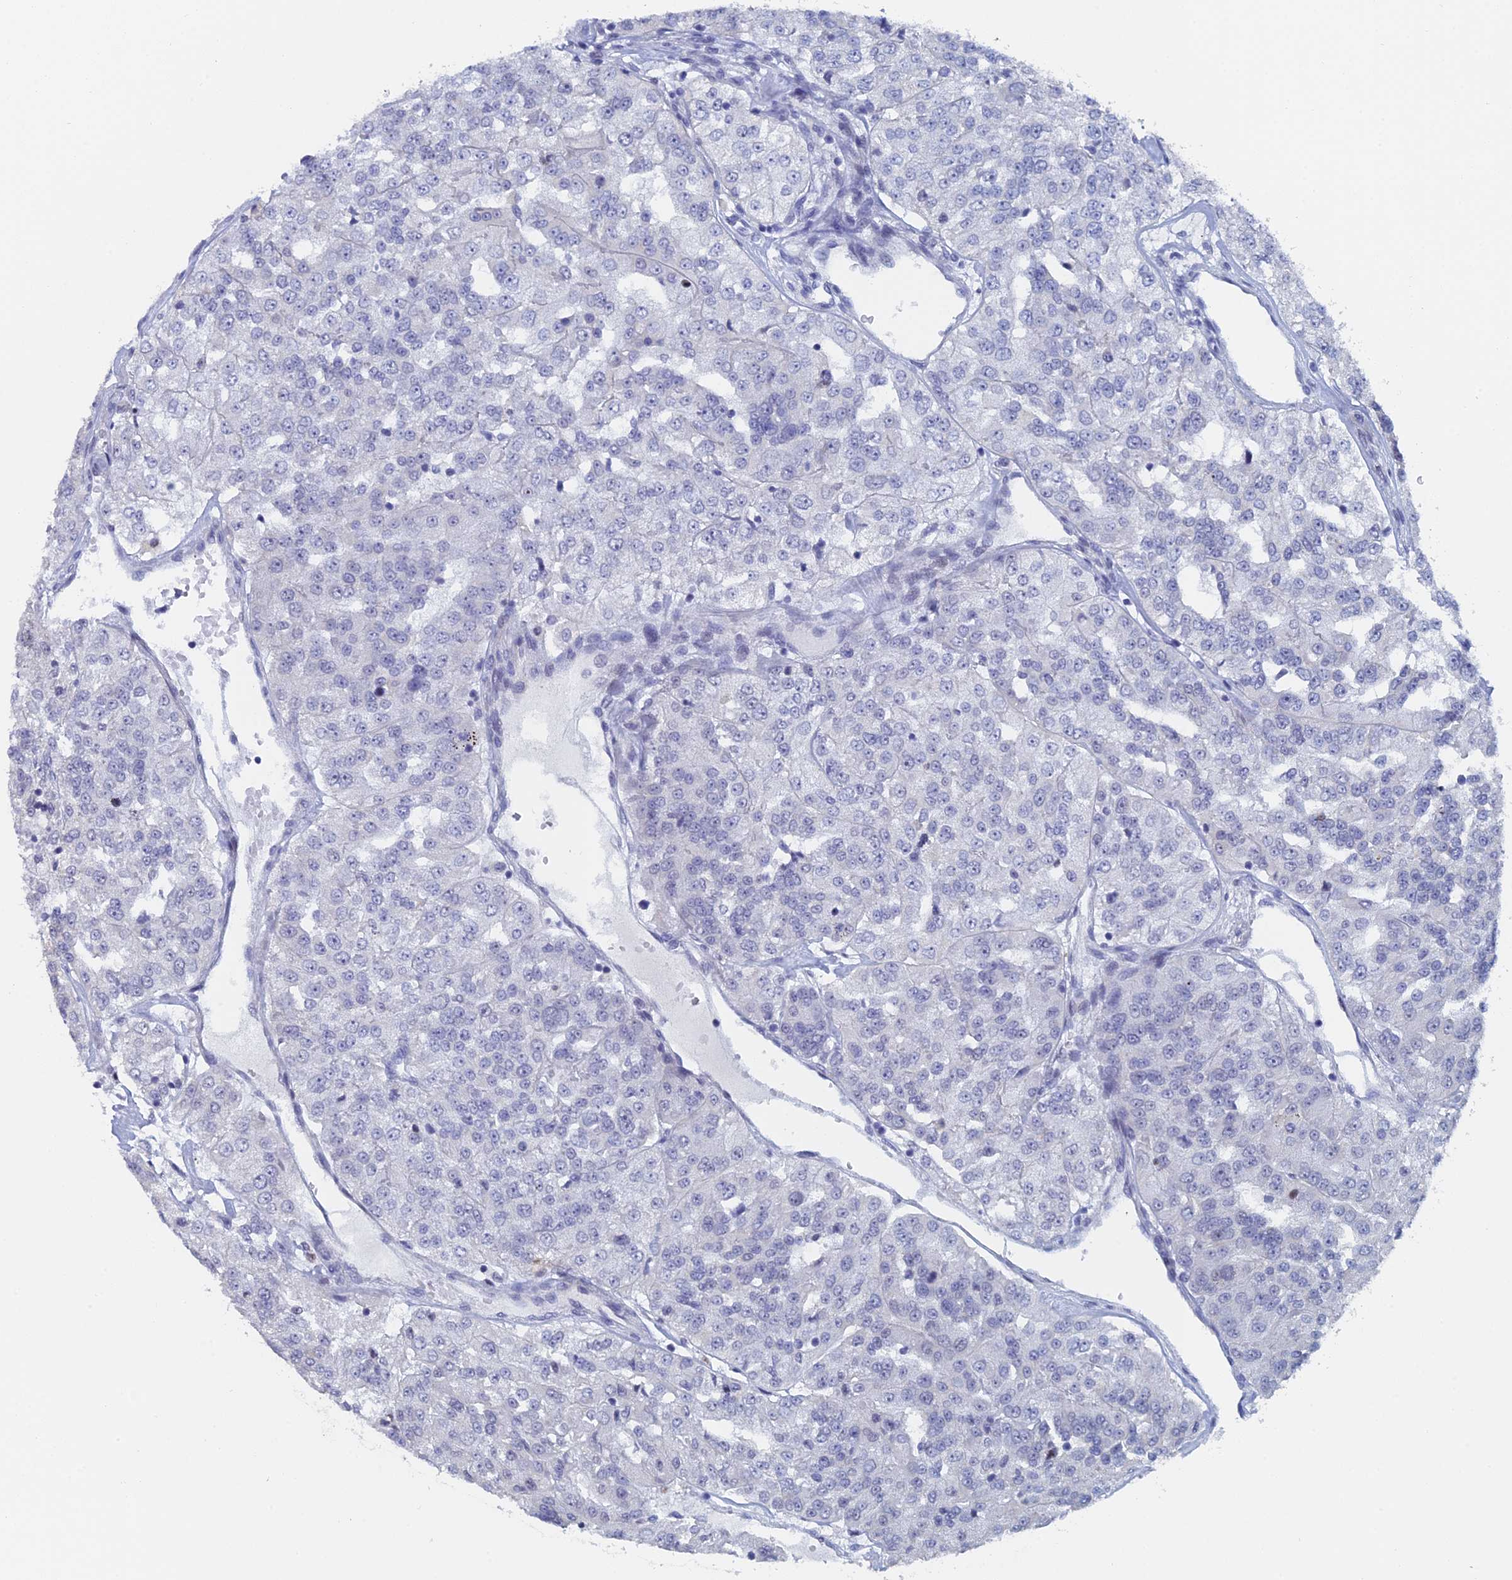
{"staining": {"intensity": "negative", "quantity": "none", "location": "none"}, "tissue": "renal cancer", "cell_type": "Tumor cells", "image_type": "cancer", "snomed": [{"axis": "morphology", "description": "Adenocarcinoma, NOS"}, {"axis": "topography", "description": "Kidney"}], "caption": "Immunohistochemical staining of renal cancer demonstrates no significant positivity in tumor cells.", "gene": "GMNC", "patient": {"sex": "female", "age": 63}}